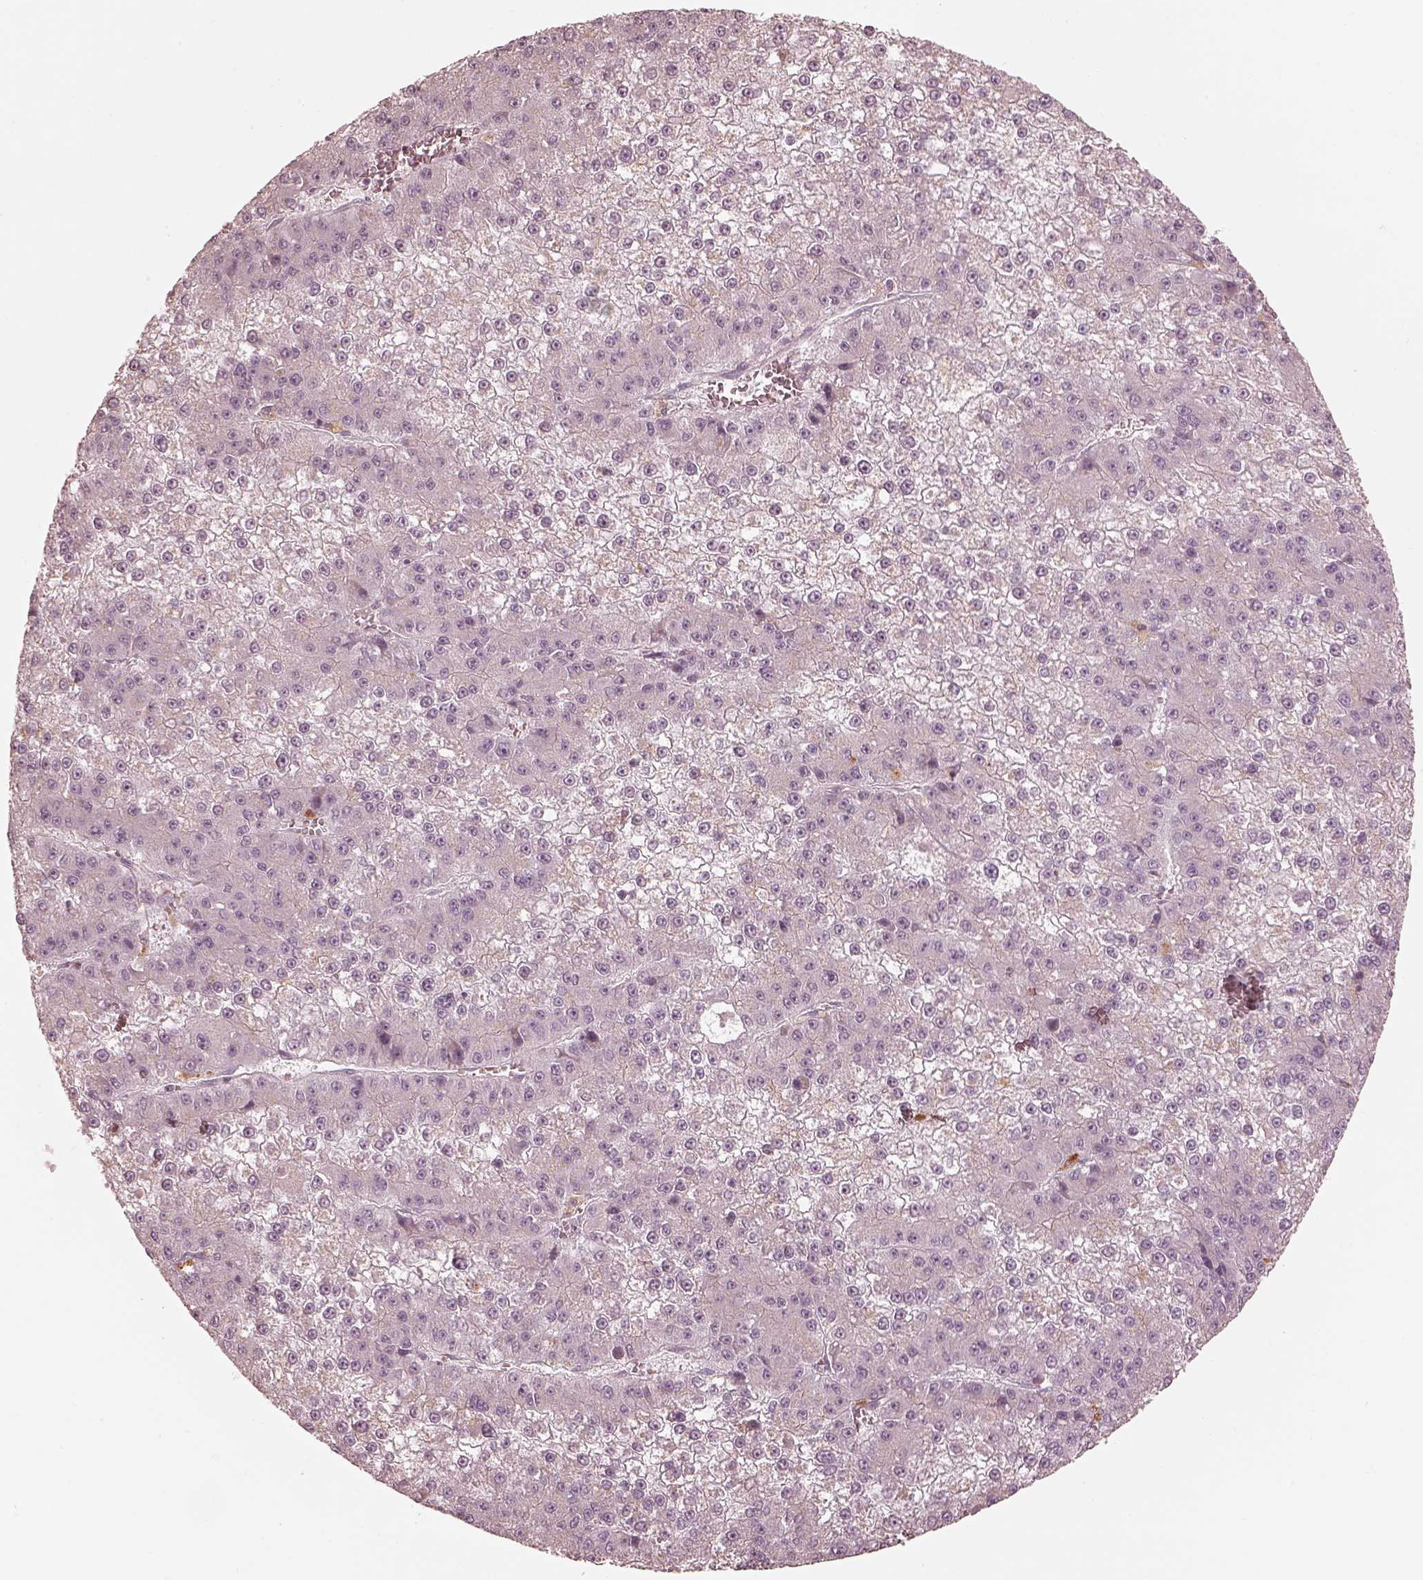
{"staining": {"intensity": "negative", "quantity": "none", "location": "none"}, "tissue": "liver cancer", "cell_type": "Tumor cells", "image_type": "cancer", "snomed": [{"axis": "morphology", "description": "Carcinoma, Hepatocellular, NOS"}, {"axis": "topography", "description": "Liver"}], "caption": "Immunohistochemistry (IHC) micrograph of neoplastic tissue: human liver cancer stained with DAB (3,3'-diaminobenzidine) displays no significant protein expression in tumor cells. (DAB (3,3'-diaminobenzidine) immunohistochemistry visualized using brightfield microscopy, high magnification).", "gene": "ANKLE1", "patient": {"sex": "female", "age": 73}}